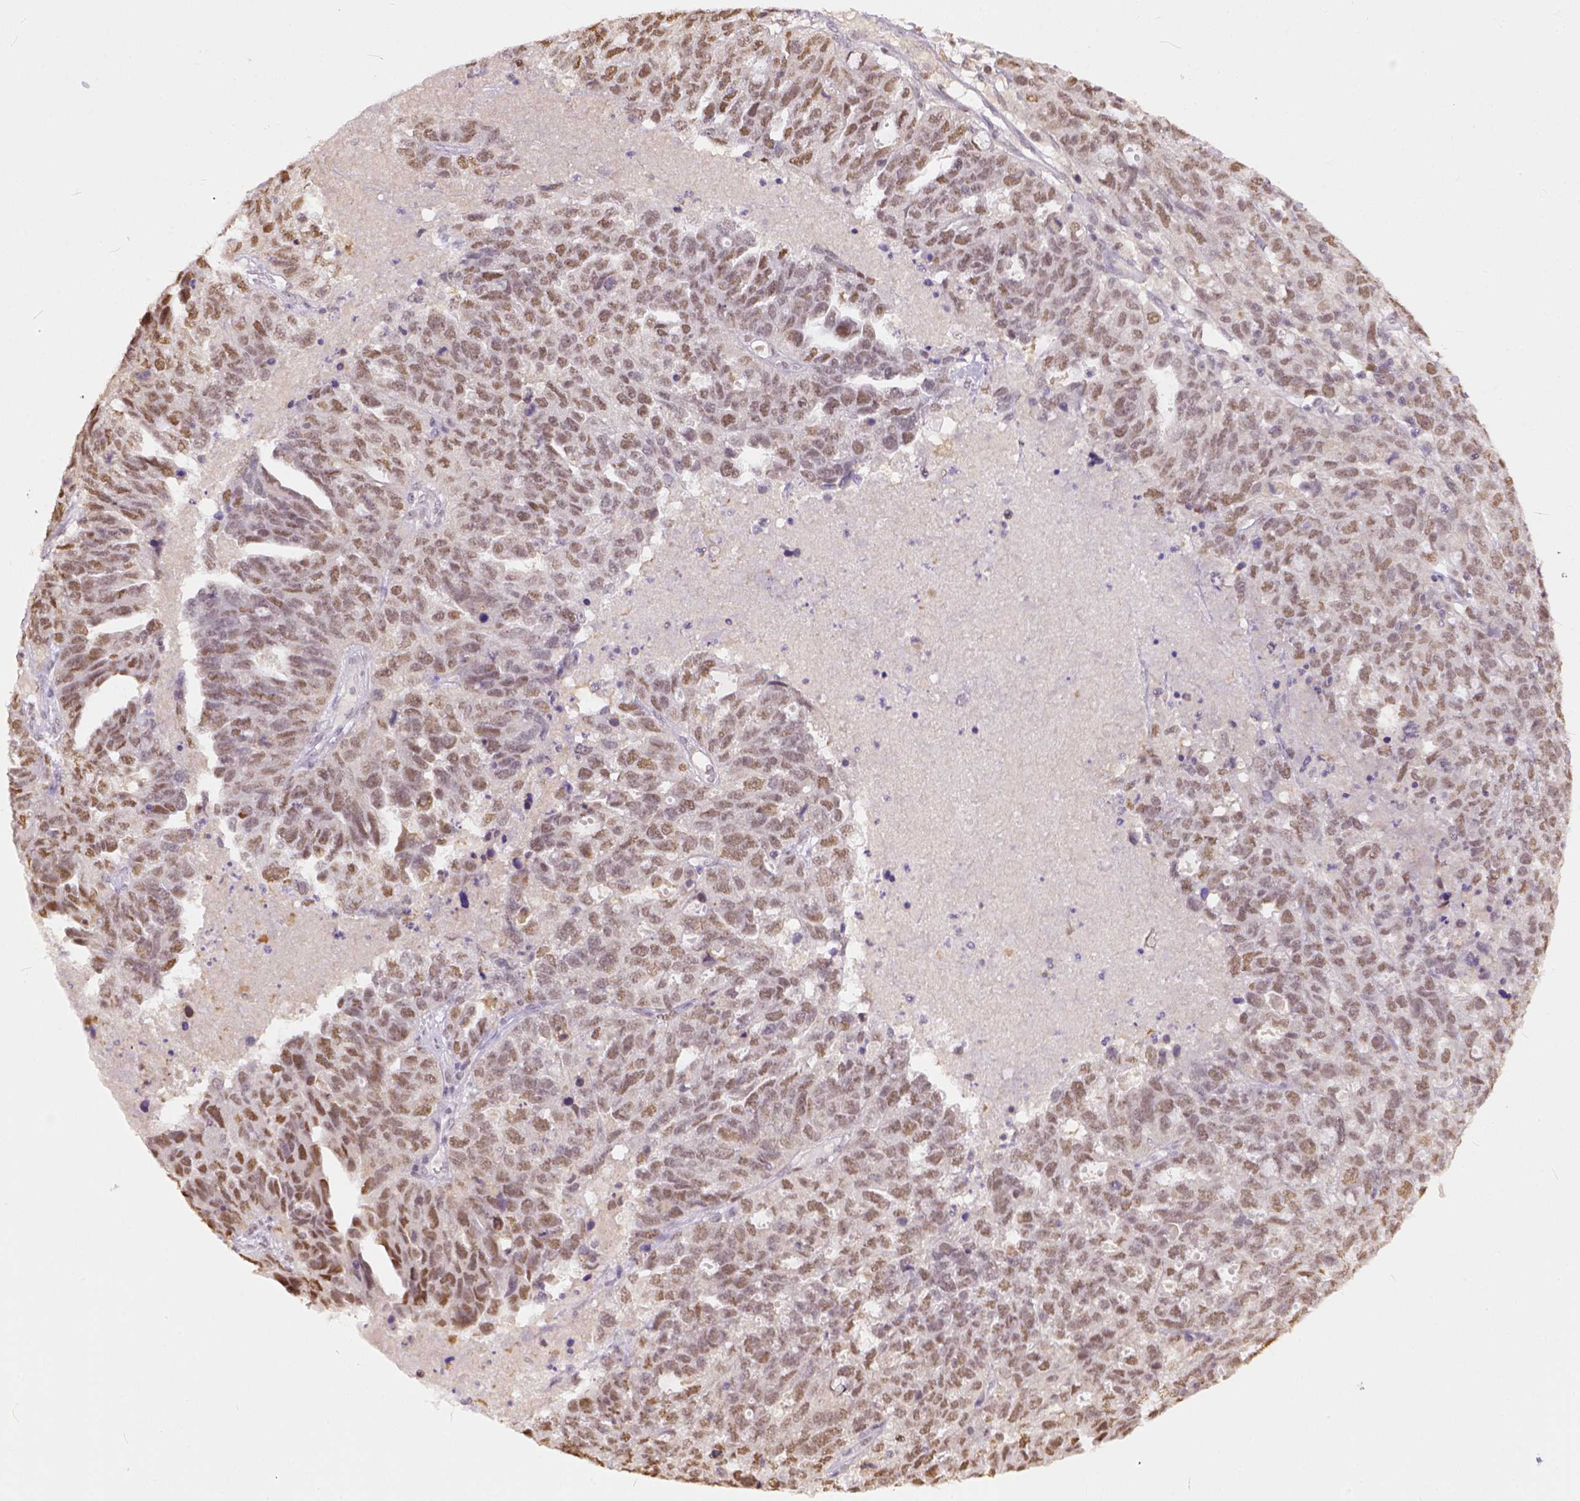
{"staining": {"intensity": "moderate", "quantity": ">75%", "location": "nuclear"}, "tissue": "ovarian cancer", "cell_type": "Tumor cells", "image_type": "cancer", "snomed": [{"axis": "morphology", "description": "Cystadenocarcinoma, serous, NOS"}, {"axis": "topography", "description": "Ovary"}], "caption": "Immunohistochemical staining of human ovarian serous cystadenocarcinoma shows medium levels of moderate nuclear positivity in about >75% of tumor cells.", "gene": "ERCC1", "patient": {"sex": "female", "age": 71}}